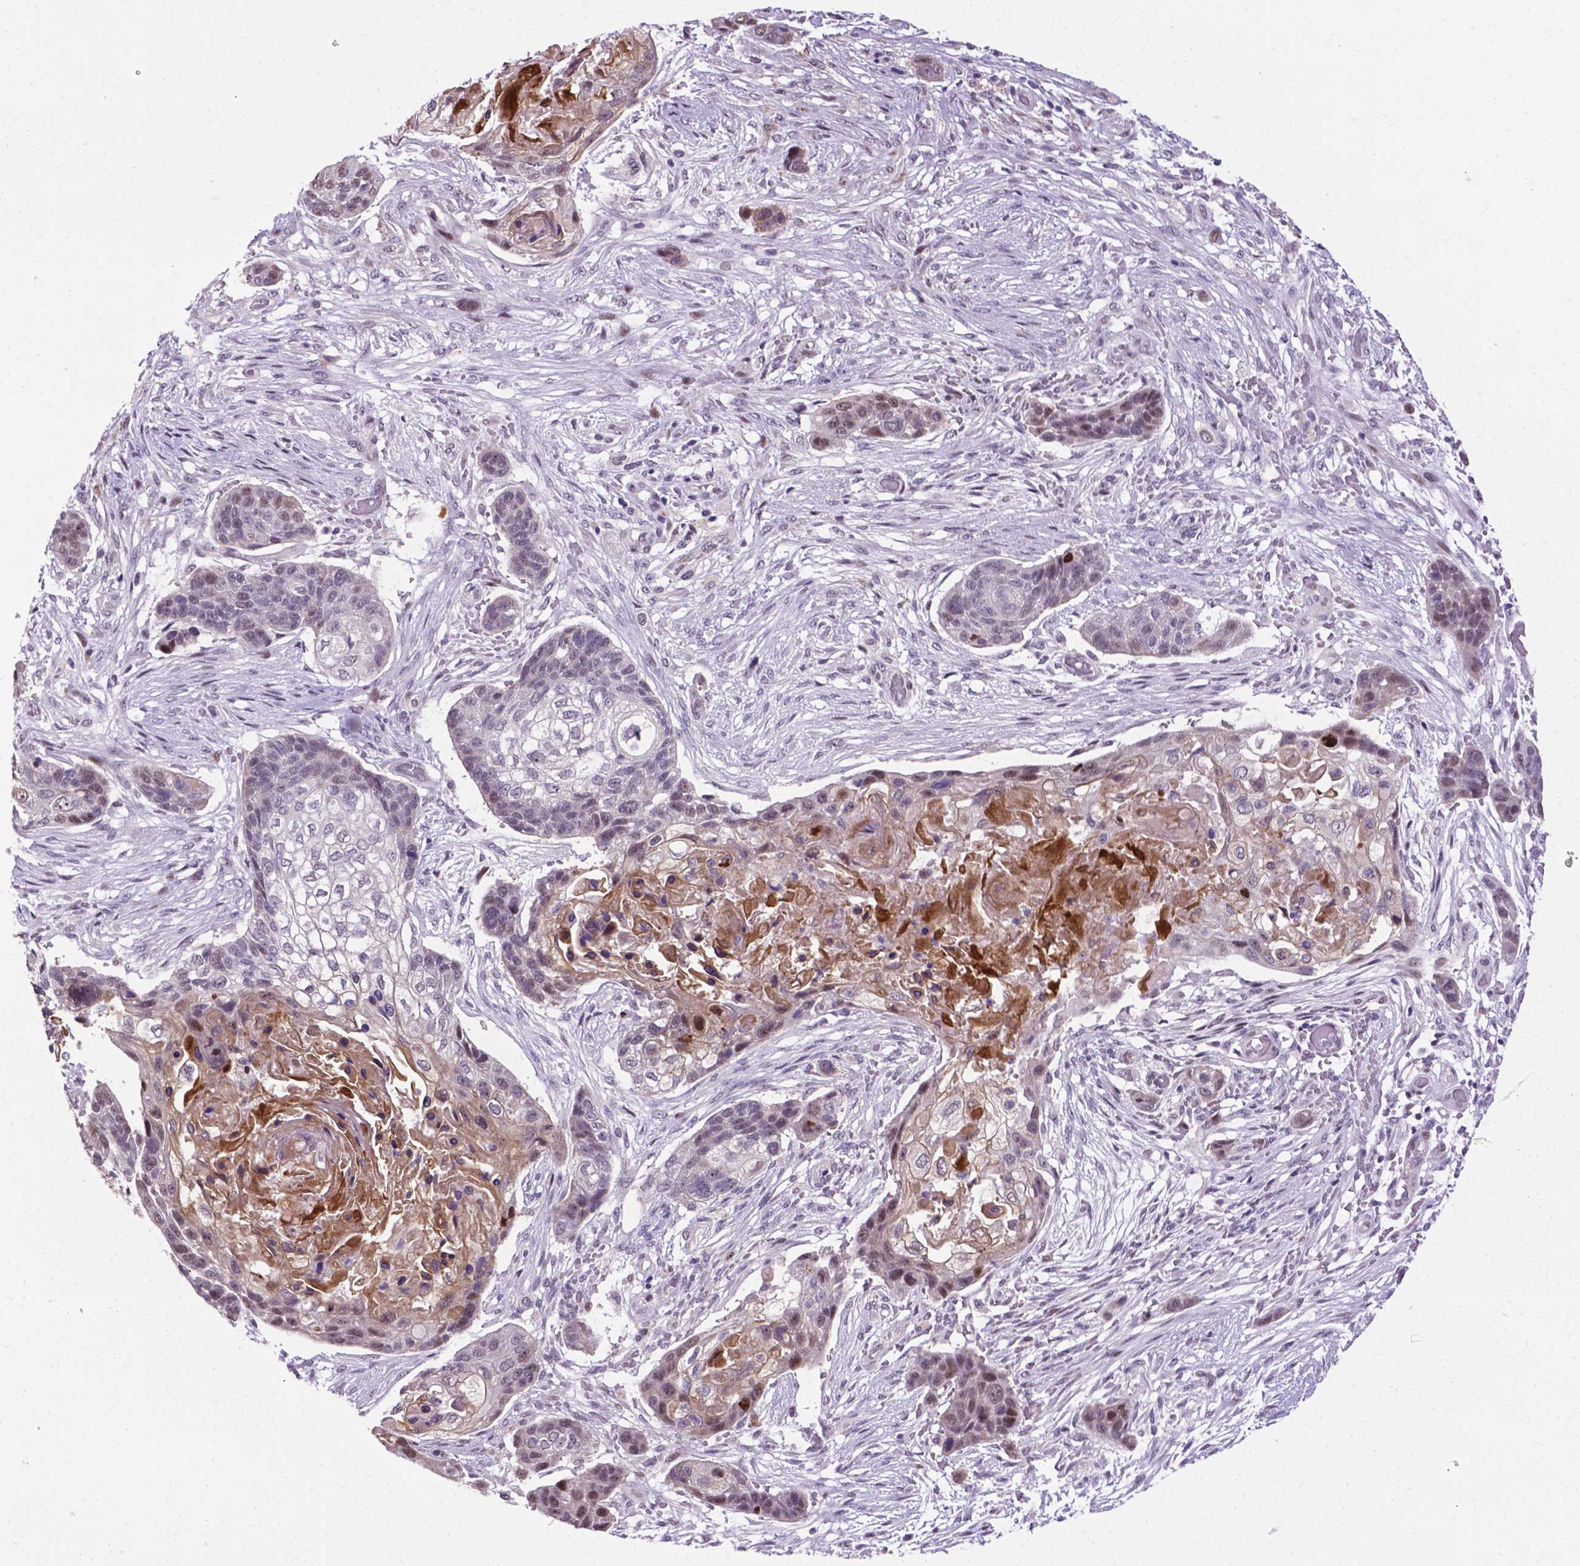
{"staining": {"intensity": "moderate", "quantity": "<25%", "location": "nuclear"}, "tissue": "lung cancer", "cell_type": "Tumor cells", "image_type": "cancer", "snomed": [{"axis": "morphology", "description": "Squamous cell carcinoma, NOS"}, {"axis": "topography", "description": "Lung"}], "caption": "IHC histopathology image of squamous cell carcinoma (lung) stained for a protein (brown), which shows low levels of moderate nuclear positivity in about <25% of tumor cells.", "gene": "SMAD3", "patient": {"sex": "male", "age": 69}}